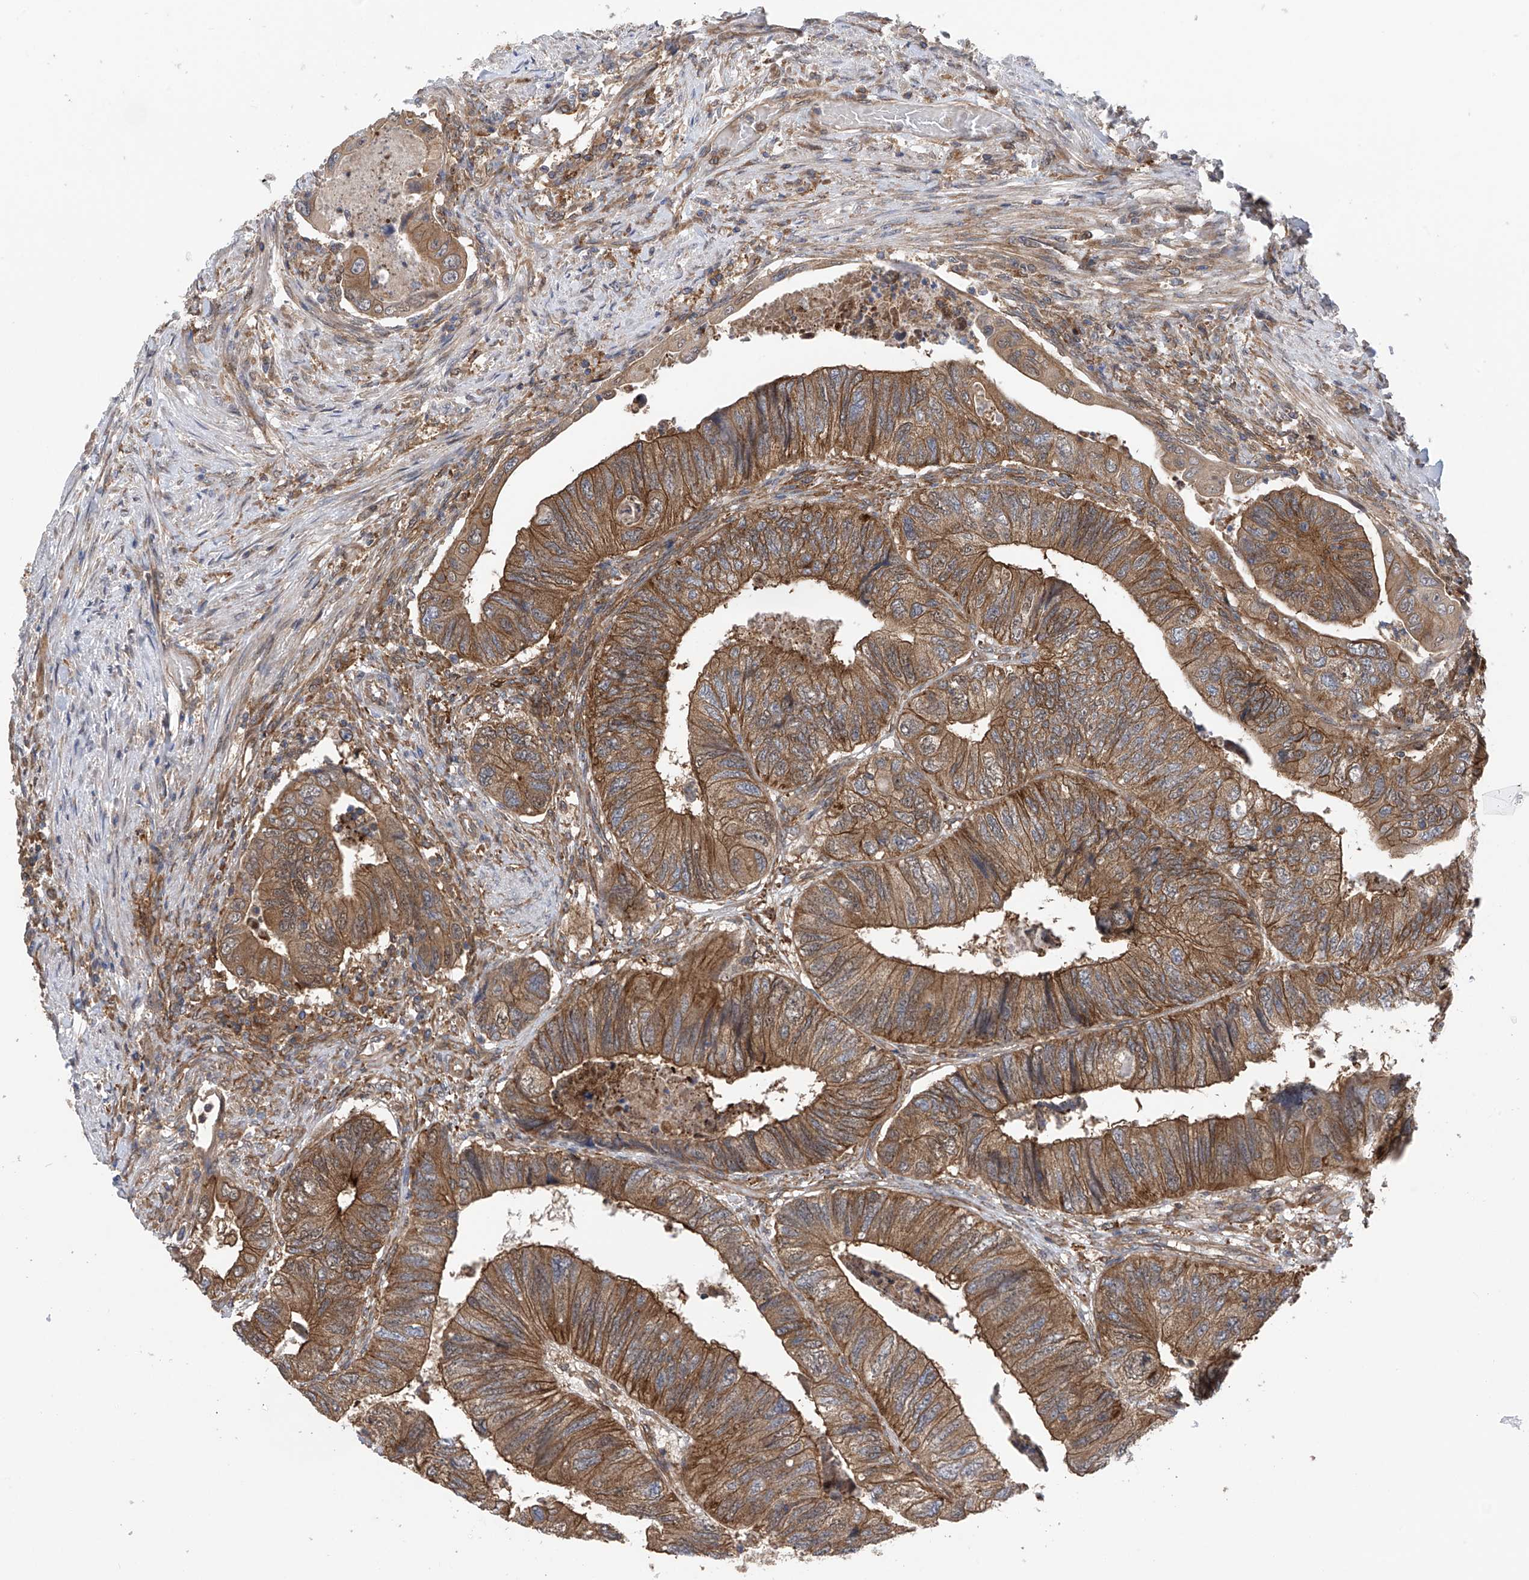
{"staining": {"intensity": "moderate", "quantity": ">75%", "location": "cytoplasmic/membranous"}, "tissue": "colorectal cancer", "cell_type": "Tumor cells", "image_type": "cancer", "snomed": [{"axis": "morphology", "description": "Adenocarcinoma, NOS"}, {"axis": "topography", "description": "Rectum"}], "caption": "Immunohistochemical staining of colorectal cancer (adenocarcinoma) exhibits medium levels of moderate cytoplasmic/membranous protein expression in about >75% of tumor cells.", "gene": "CHPF", "patient": {"sex": "male", "age": 63}}